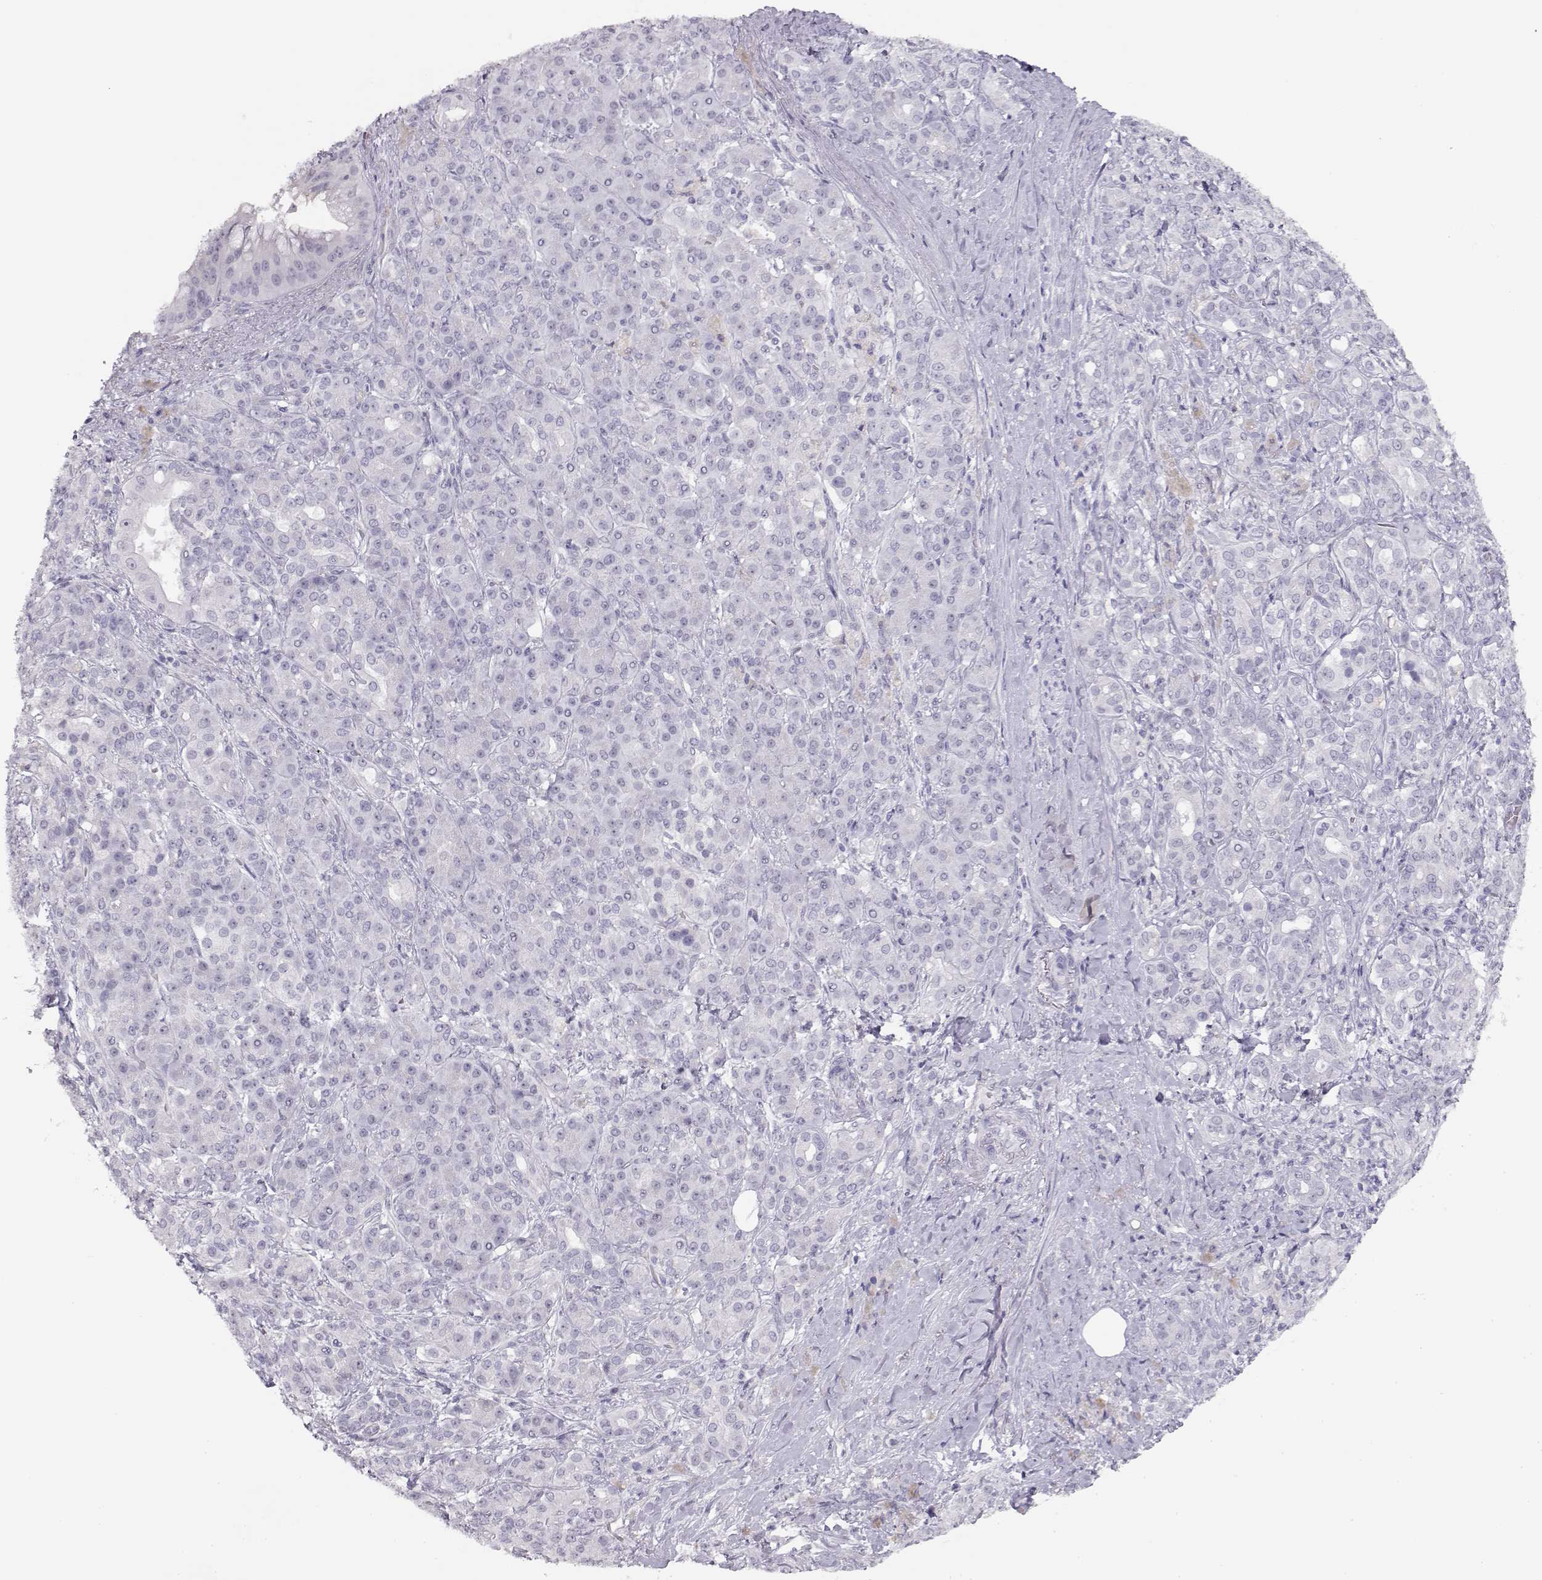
{"staining": {"intensity": "negative", "quantity": "none", "location": "none"}, "tissue": "pancreatic cancer", "cell_type": "Tumor cells", "image_type": "cancer", "snomed": [{"axis": "morphology", "description": "Normal tissue, NOS"}, {"axis": "morphology", "description": "Inflammation, NOS"}, {"axis": "morphology", "description": "Adenocarcinoma, NOS"}, {"axis": "topography", "description": "Pancreas"}], "caption": "A histopathology image of adenocarcinoma (pancreatic) stained for a protein reveals no brown staining in tumor cells.", "gene": "IMPG1", "patient": {"sex": "male", "age": 57}}